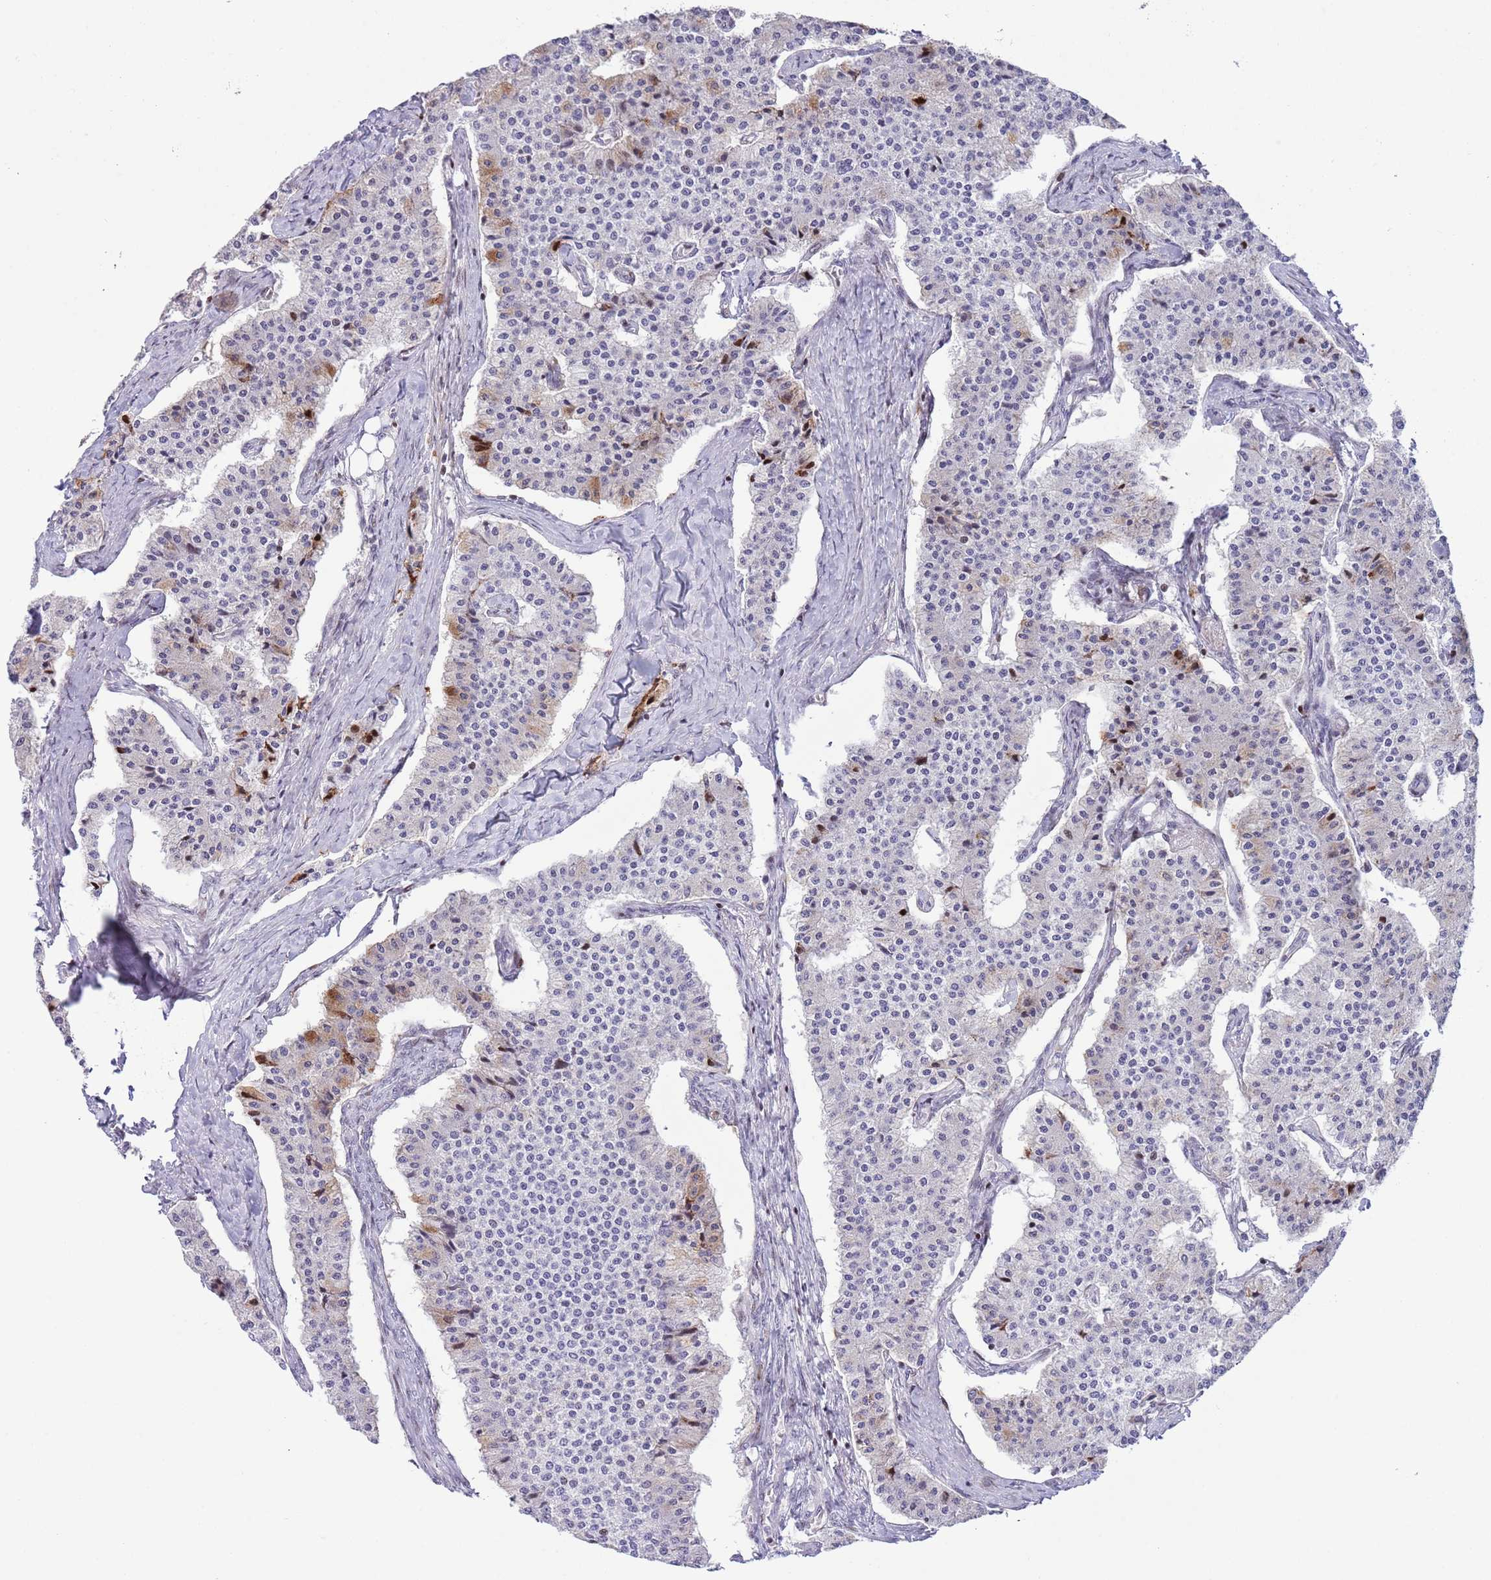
{"staining": {"intensity": "moderate", "quantity": "<25%", "location": "cytoplasmic/membranous,nuclear"}, "tissue": "carcinoid", "cell_type": "Tumor cells", "image_type": "cancer", "snomed": [{"axis": "morphology", "description": "Carcinoid, malignant, NOS"}, {"axis": "topography", "description": "Colon"}], "caption": "A brown stain shows moderate cytoplasmic/membranous and nuclear staining of a protein in human carcinoid tumor cells. The staining was performed using DAB to visualize the protein expression in brown, while the nuclei were stained in blue with hematoxylin (Magnification: 20x).", "gene": "ANO8", "patient": {"sex": "female", "age": 52}}